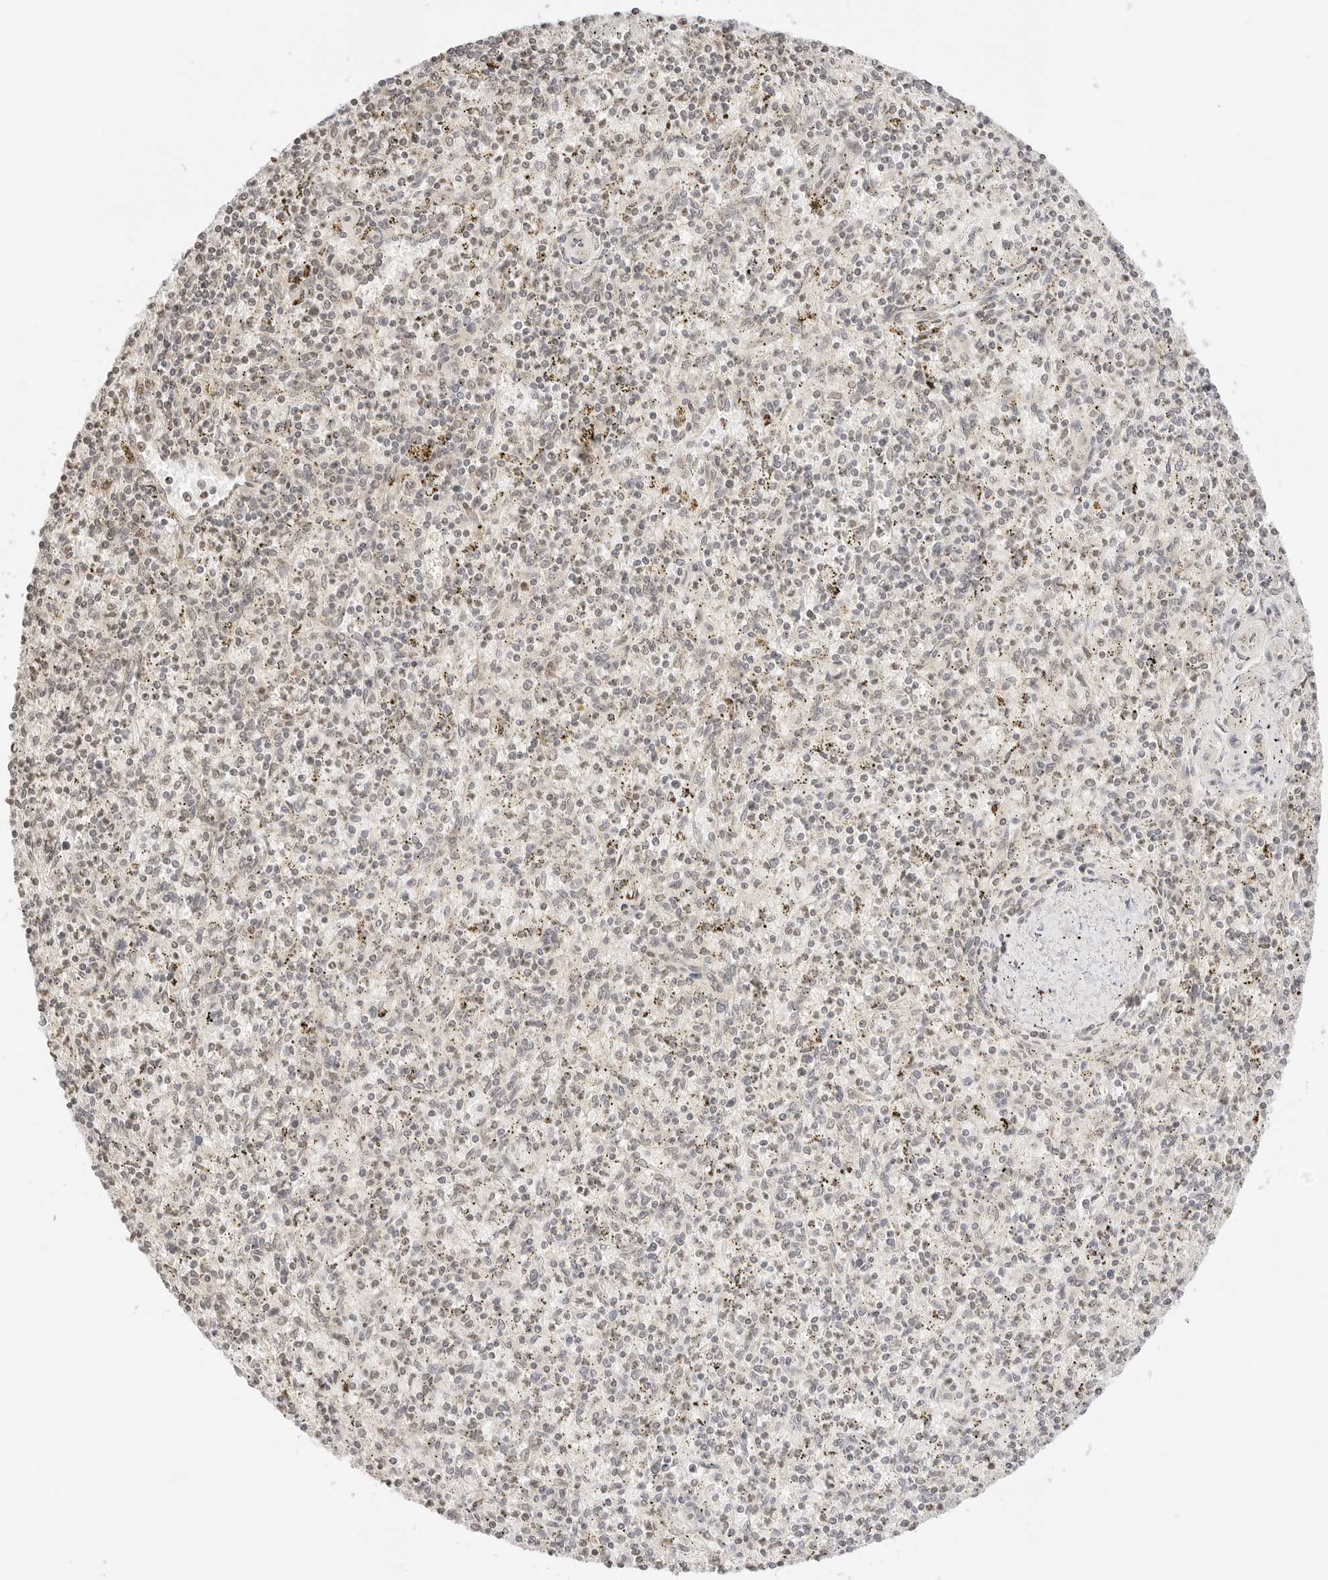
{"staining": {"intensity": "weak", "quantity": "25%-75%", "location": "nuclear"}, "tissue": "spleen", "cell_type": "Cells in red pulp", "image_type": "normal", "snomed": [{"axis": "morphology", "description": "Normal tissue, NOS"}, {"axis": "topography", "description": "Spleen"}], "caption": "Spleen stained for a protein shows weak nuclear positivity in cells in red pulp. Immunohistochemistry (ihc) stains the protein of interest in brown and the nuclei are stained blue.", "gene": "RPS6KL1", "patient": {"sex": "male", "age": 72}}